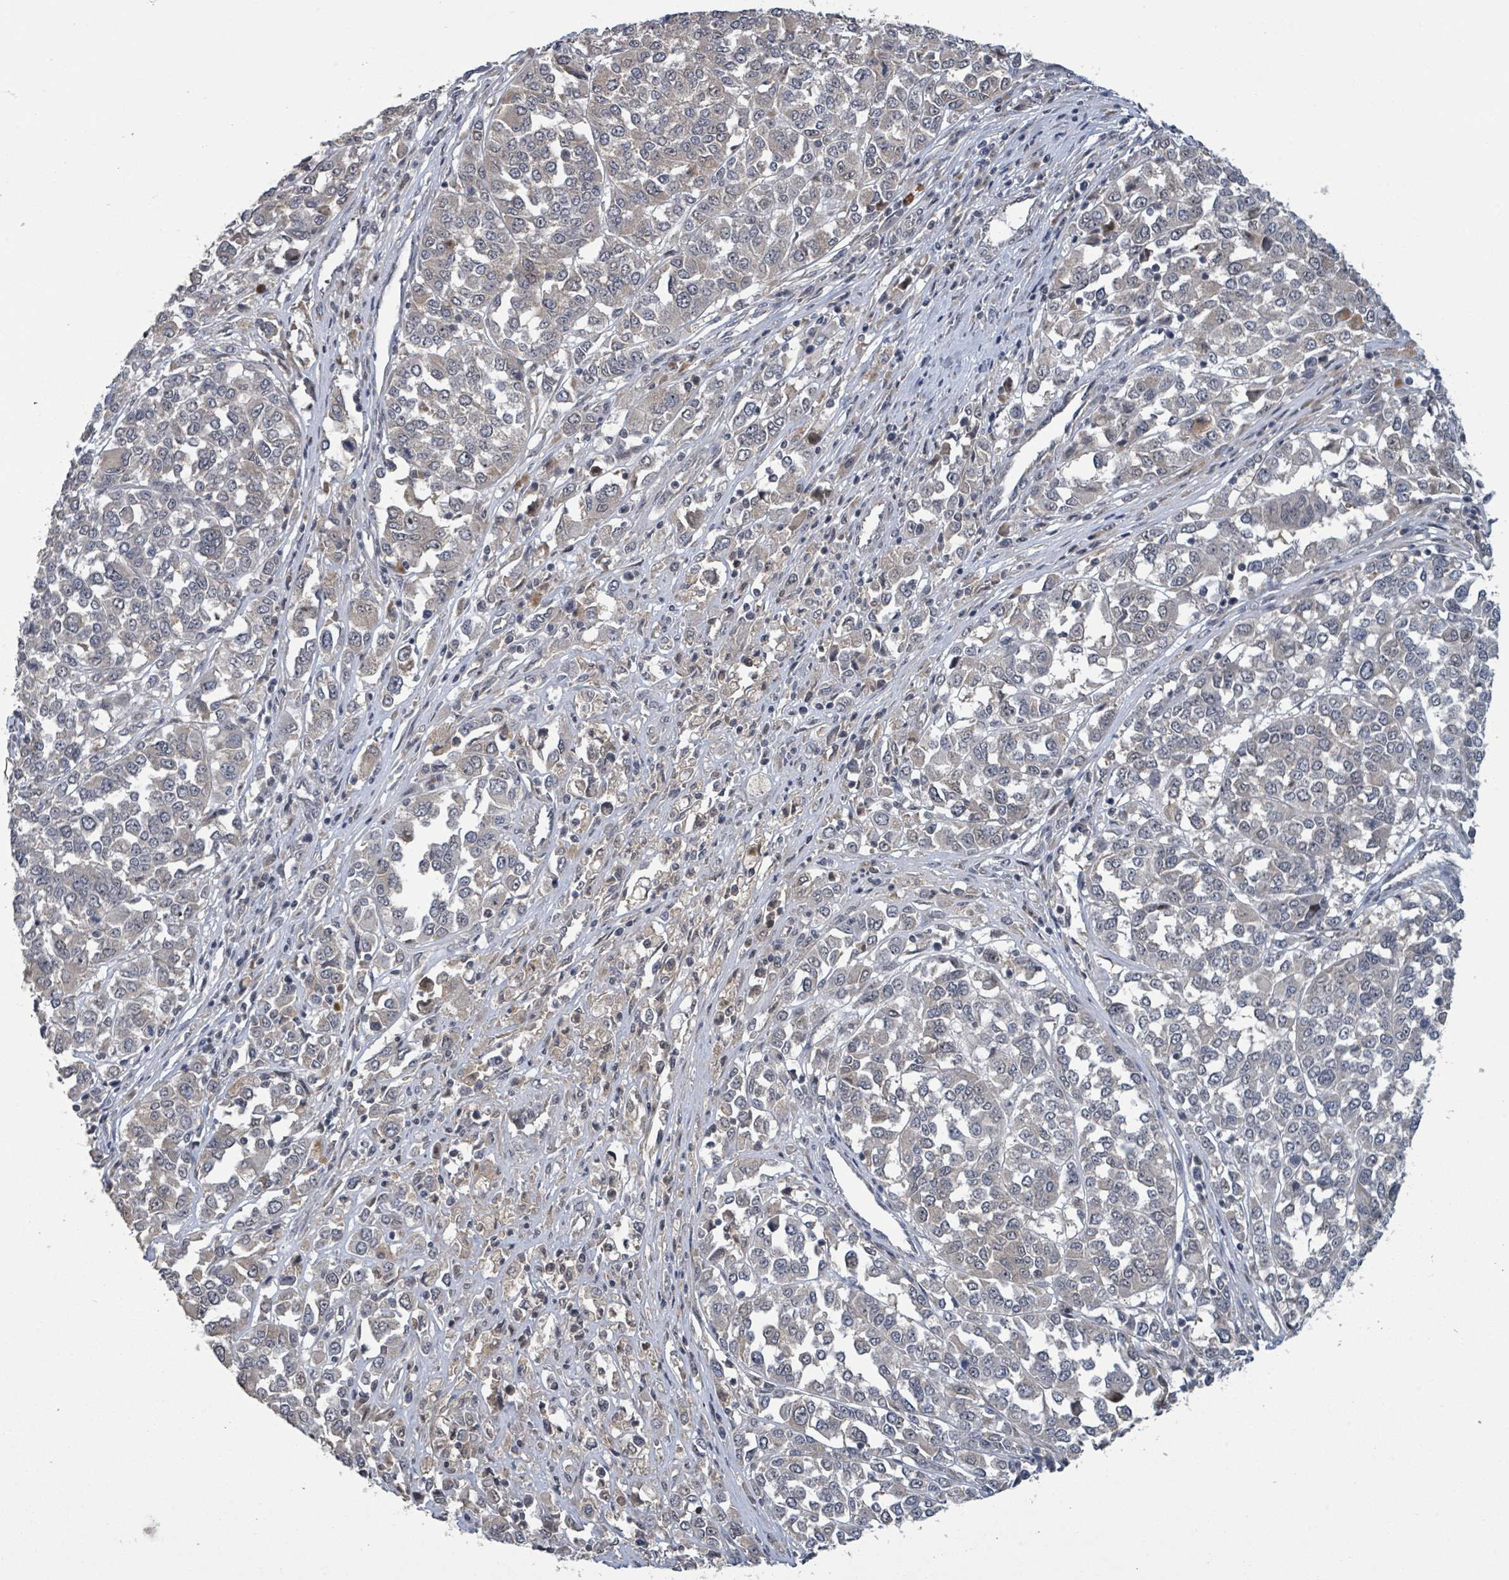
{"staining": {"intensity": "weak", "quantity": "<25%", "location": "cytoplasmic/membranous"}, "tissue": "melanoma", "cell_type": "Tumor cells", "image_type": "cancer", "snomed": [{"axis": "morphology", "description": "Malignant melanoma, Metastatic site"}, {"axis": "topography", "description": "Lymph node"}], "caption": "IHC image of human melanoma stained for a protein (brown), which displays no positivity in tumor cells.", "gene": "ZBTB14", "patient": {"sex": "male", "age": 44}}